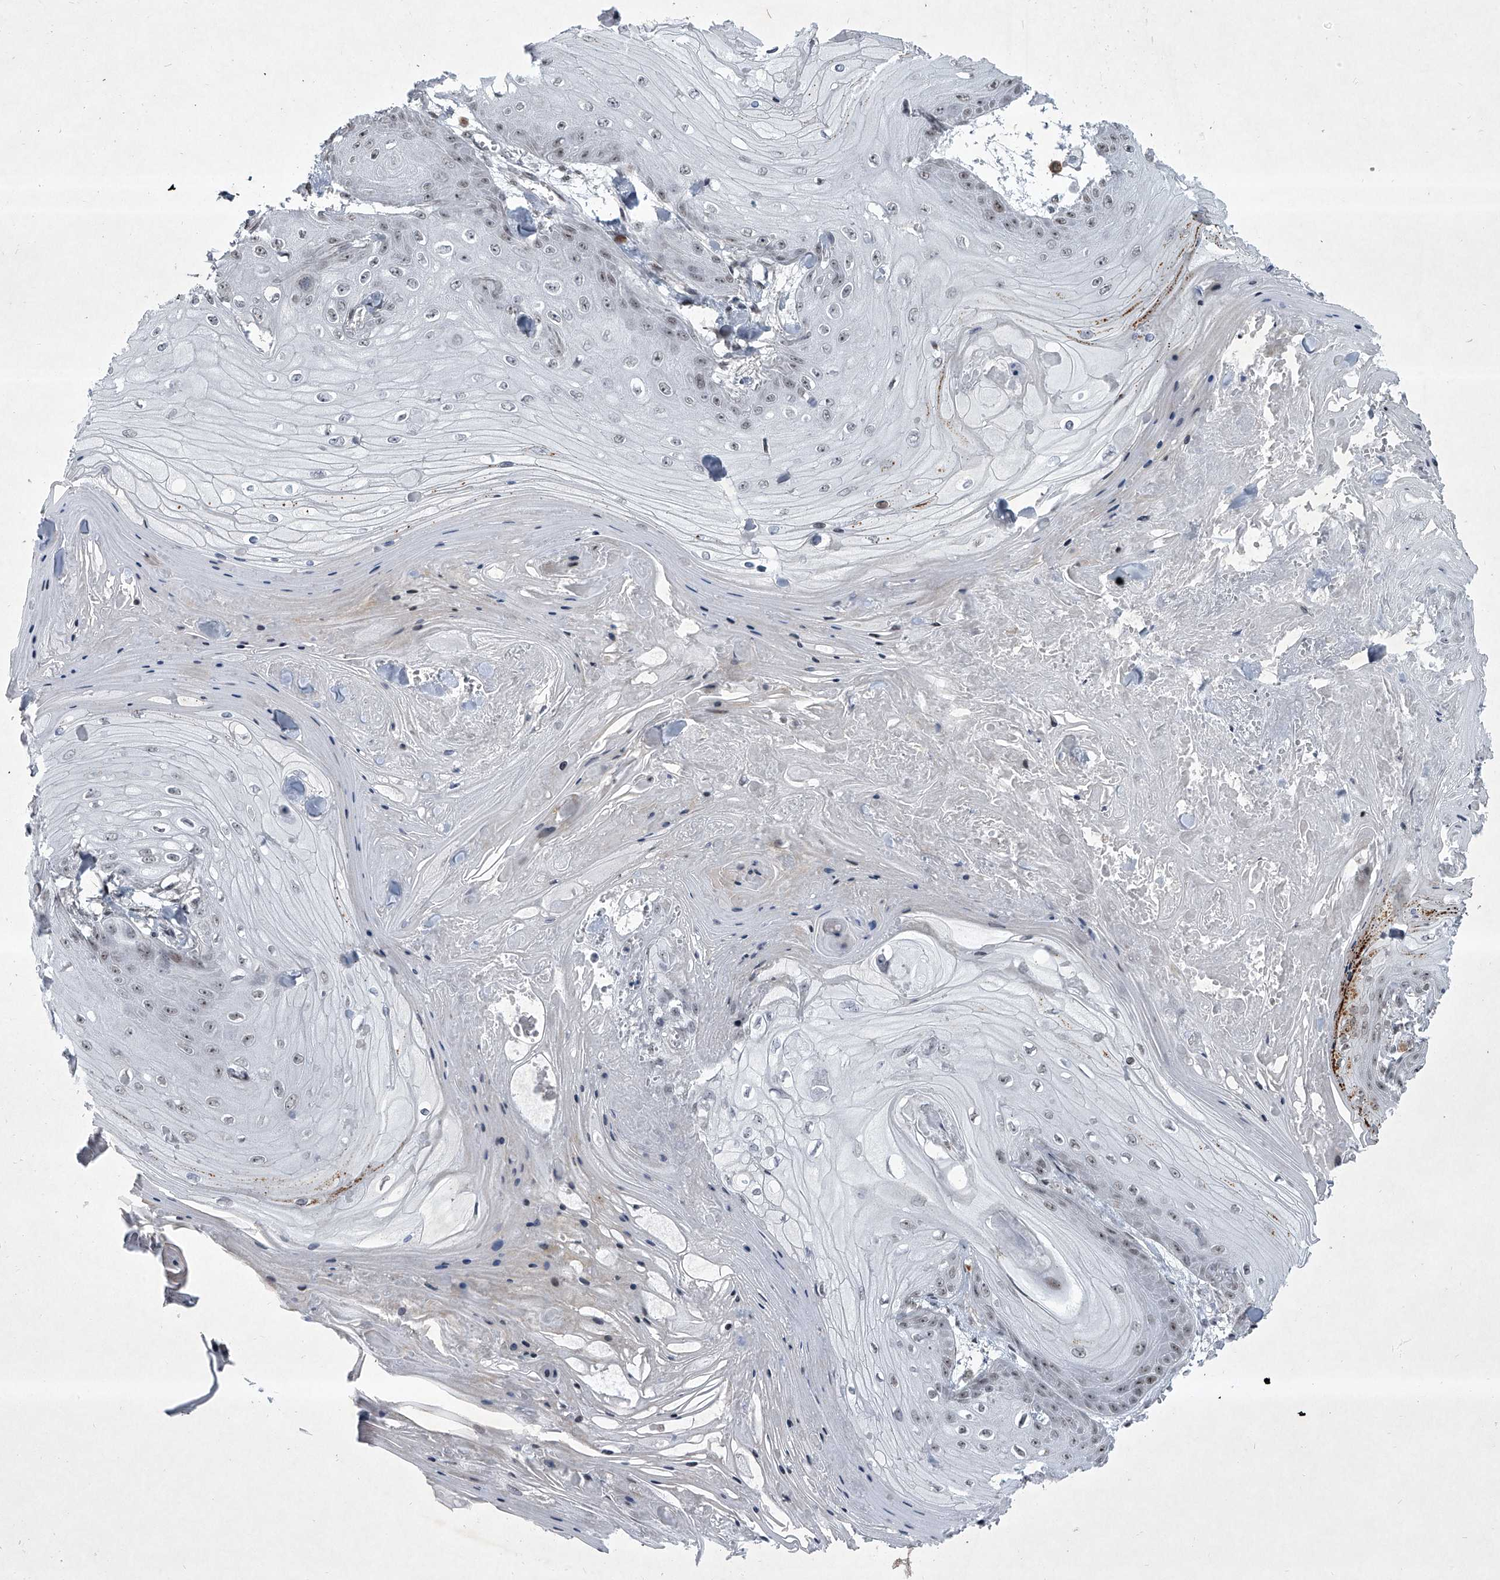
{"staining": {"intensity": "negative", "quantity": "none", "location": "none"}, "tissue": "skin cancer", "cell_type": "Tumor cells", "image_type": "cancer", "snomed": [{"axis": "morphology", "description": "Squamous cell carcinoma, NOS"}, {"axis": "topography", "description": "Skin"}], "caption": "Photomicrograph shows no protein positivity in tumor cells of squamous cell carcinoma (skin) tissue.", "gene": "MLLT1", "patient": {"sex": "male", "age": 74}}